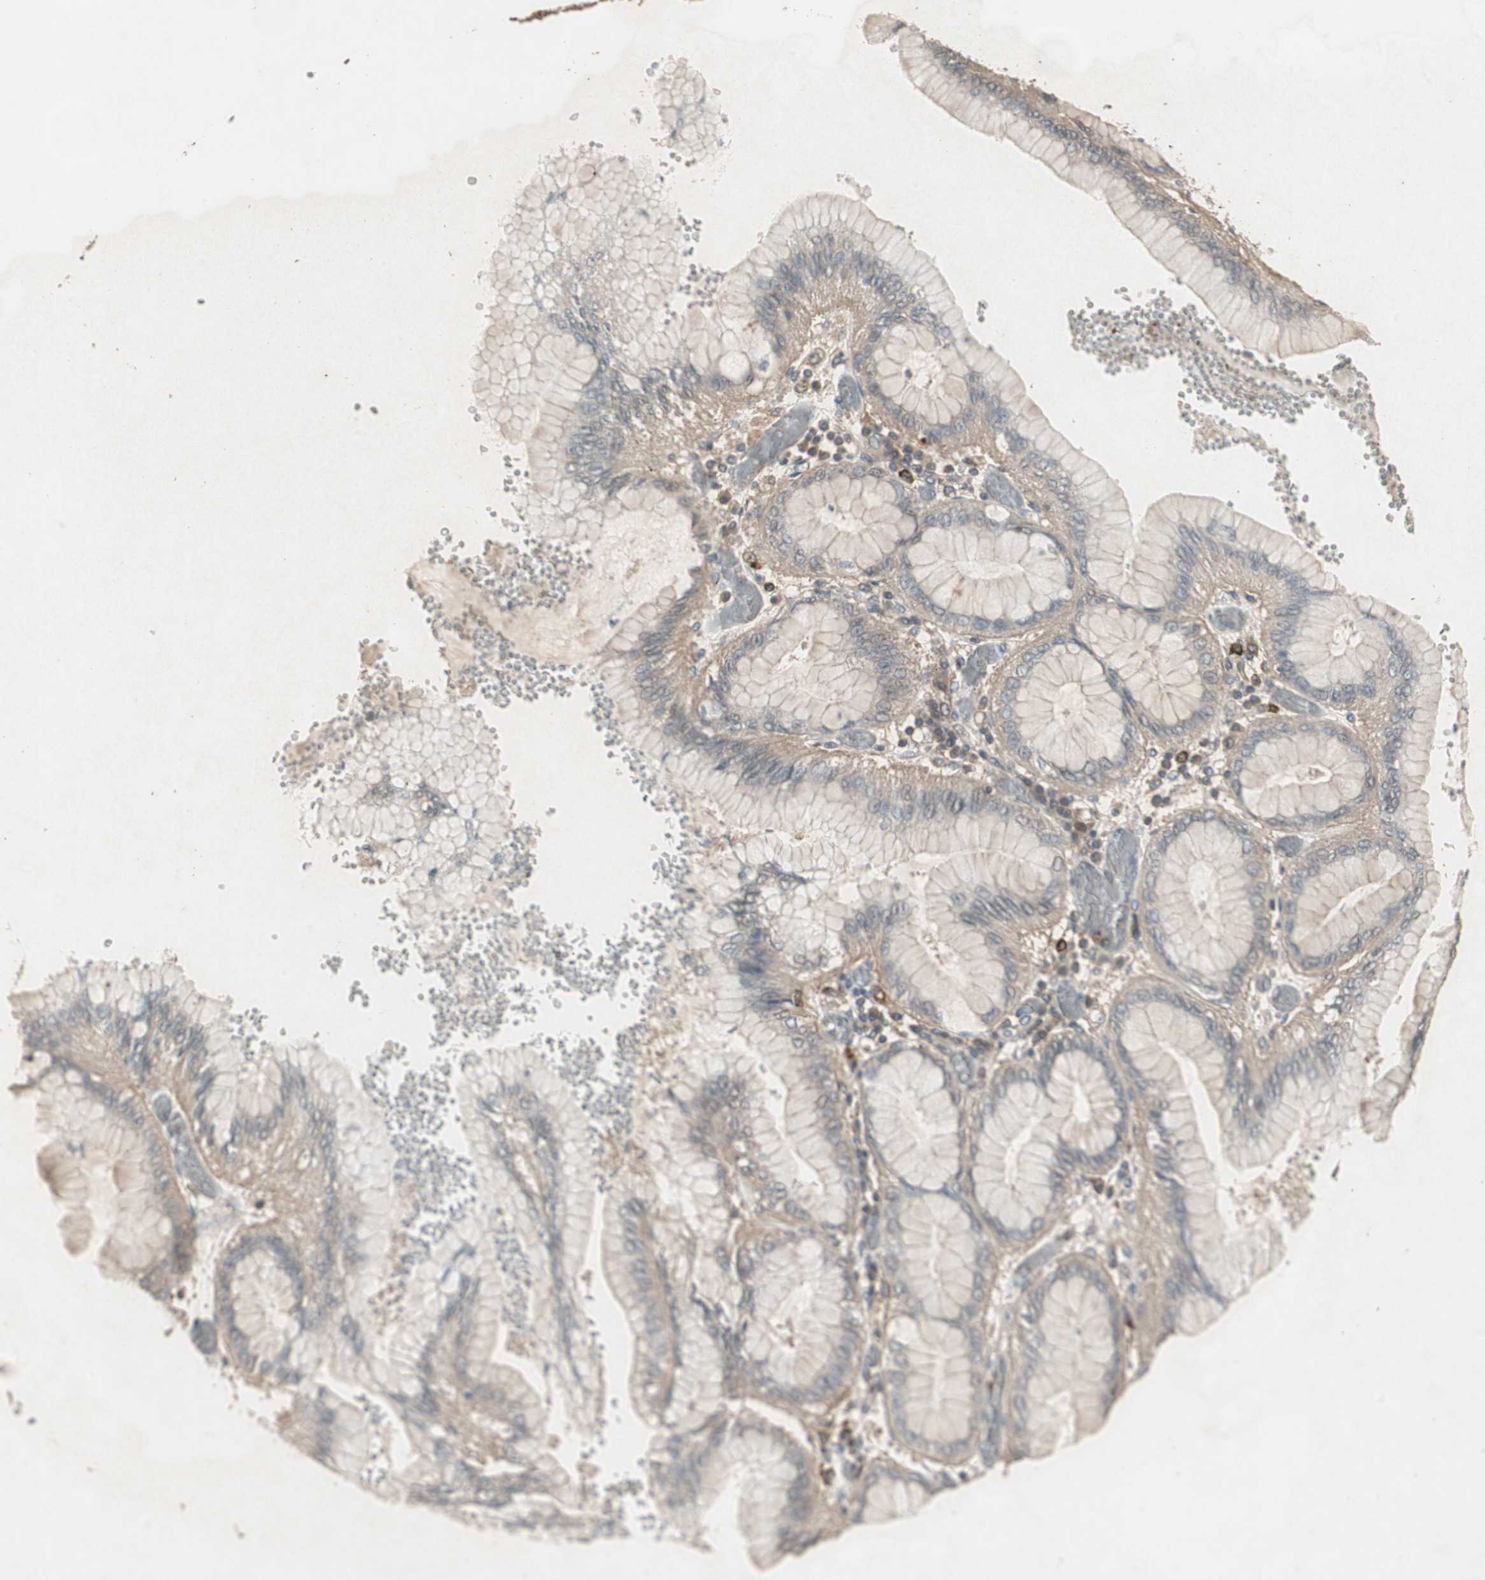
{"staining": {"intensity": "weak", "quantity": ">75%", "location": "cytoplasmic/membranous"}, "tissue": "stomach cancer", "cell_type": "Tumor cells", "image_type": "cancer", "snomed": [{"axis": "morphology", "description": "Normal tissue, NOS"}, {"axis": "morphology", "description": "Adenocarcinoma, NOS"}, {"axis": "topography", "description": "Stomach, upper"}, {"axis": "topography", "description": "Stomach"}], "caption": "Weak cytoplasmic/membranous expression for a protein is present in approximately >75% of tumor cells of stomach adenocarcinoma using IHC.", "gene": "UBAC1", "patient": {"sex": "male", "age": 76}}